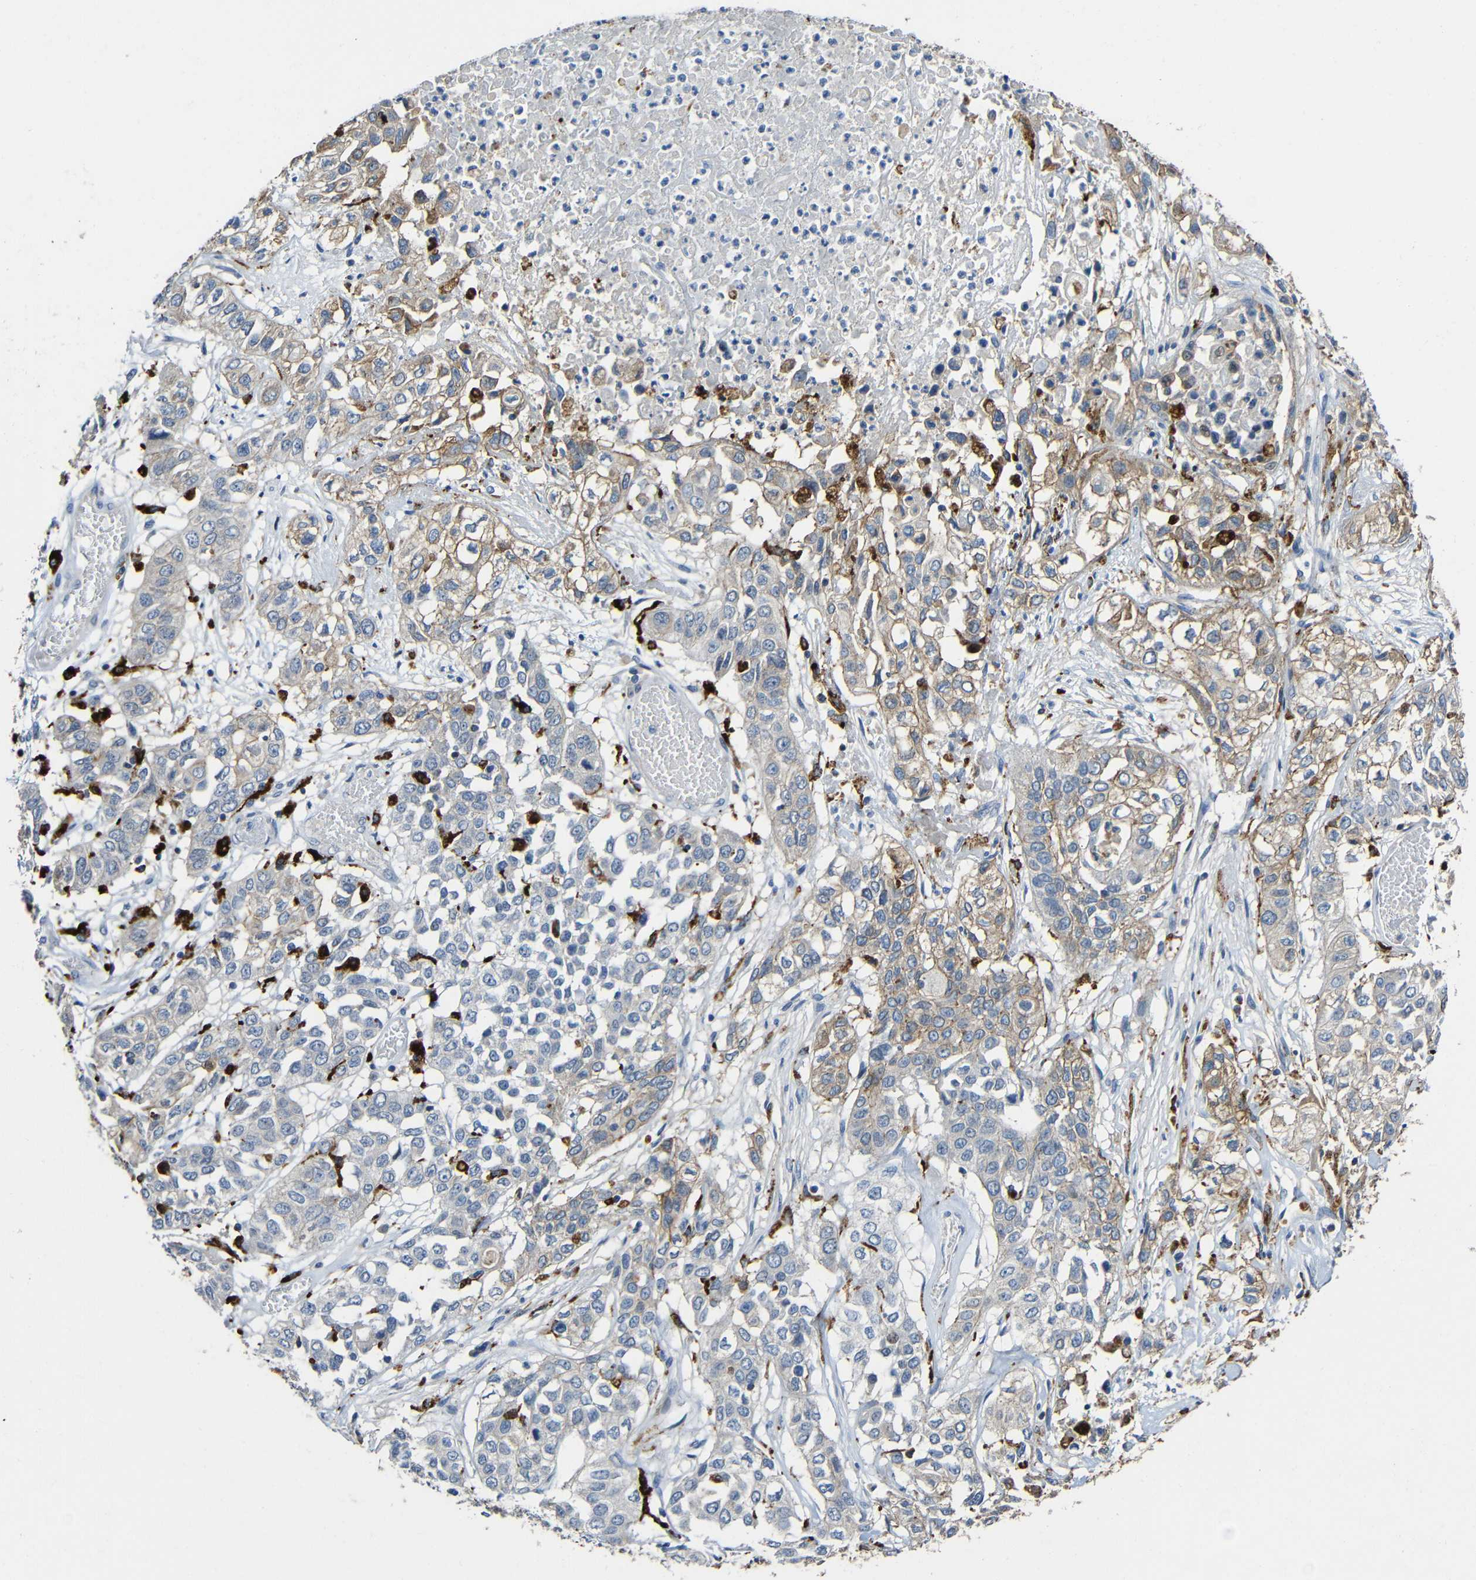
{"staining": {"intensity": "moderate", "quantity": ">75%", "location": "cytoplasmic/membranous"}, "tissue": "lung cancer", "cell_type": "Tumor cells", "image_type": "cancer", "snomed": [{"axis": "morphology", "description": "Squamous cell carcinoma, NOS"}, {"axis": "topography", "description": "Lung"}], "caption": "Lung squamous cell carcinoma stained for a protein (brown) displays moderate cytoplasmic/membranous positive positivity in approximately >75% of tumor cells.", "gene": "HLA-DMA", "patient": {"sex": "male", "age": 71}}